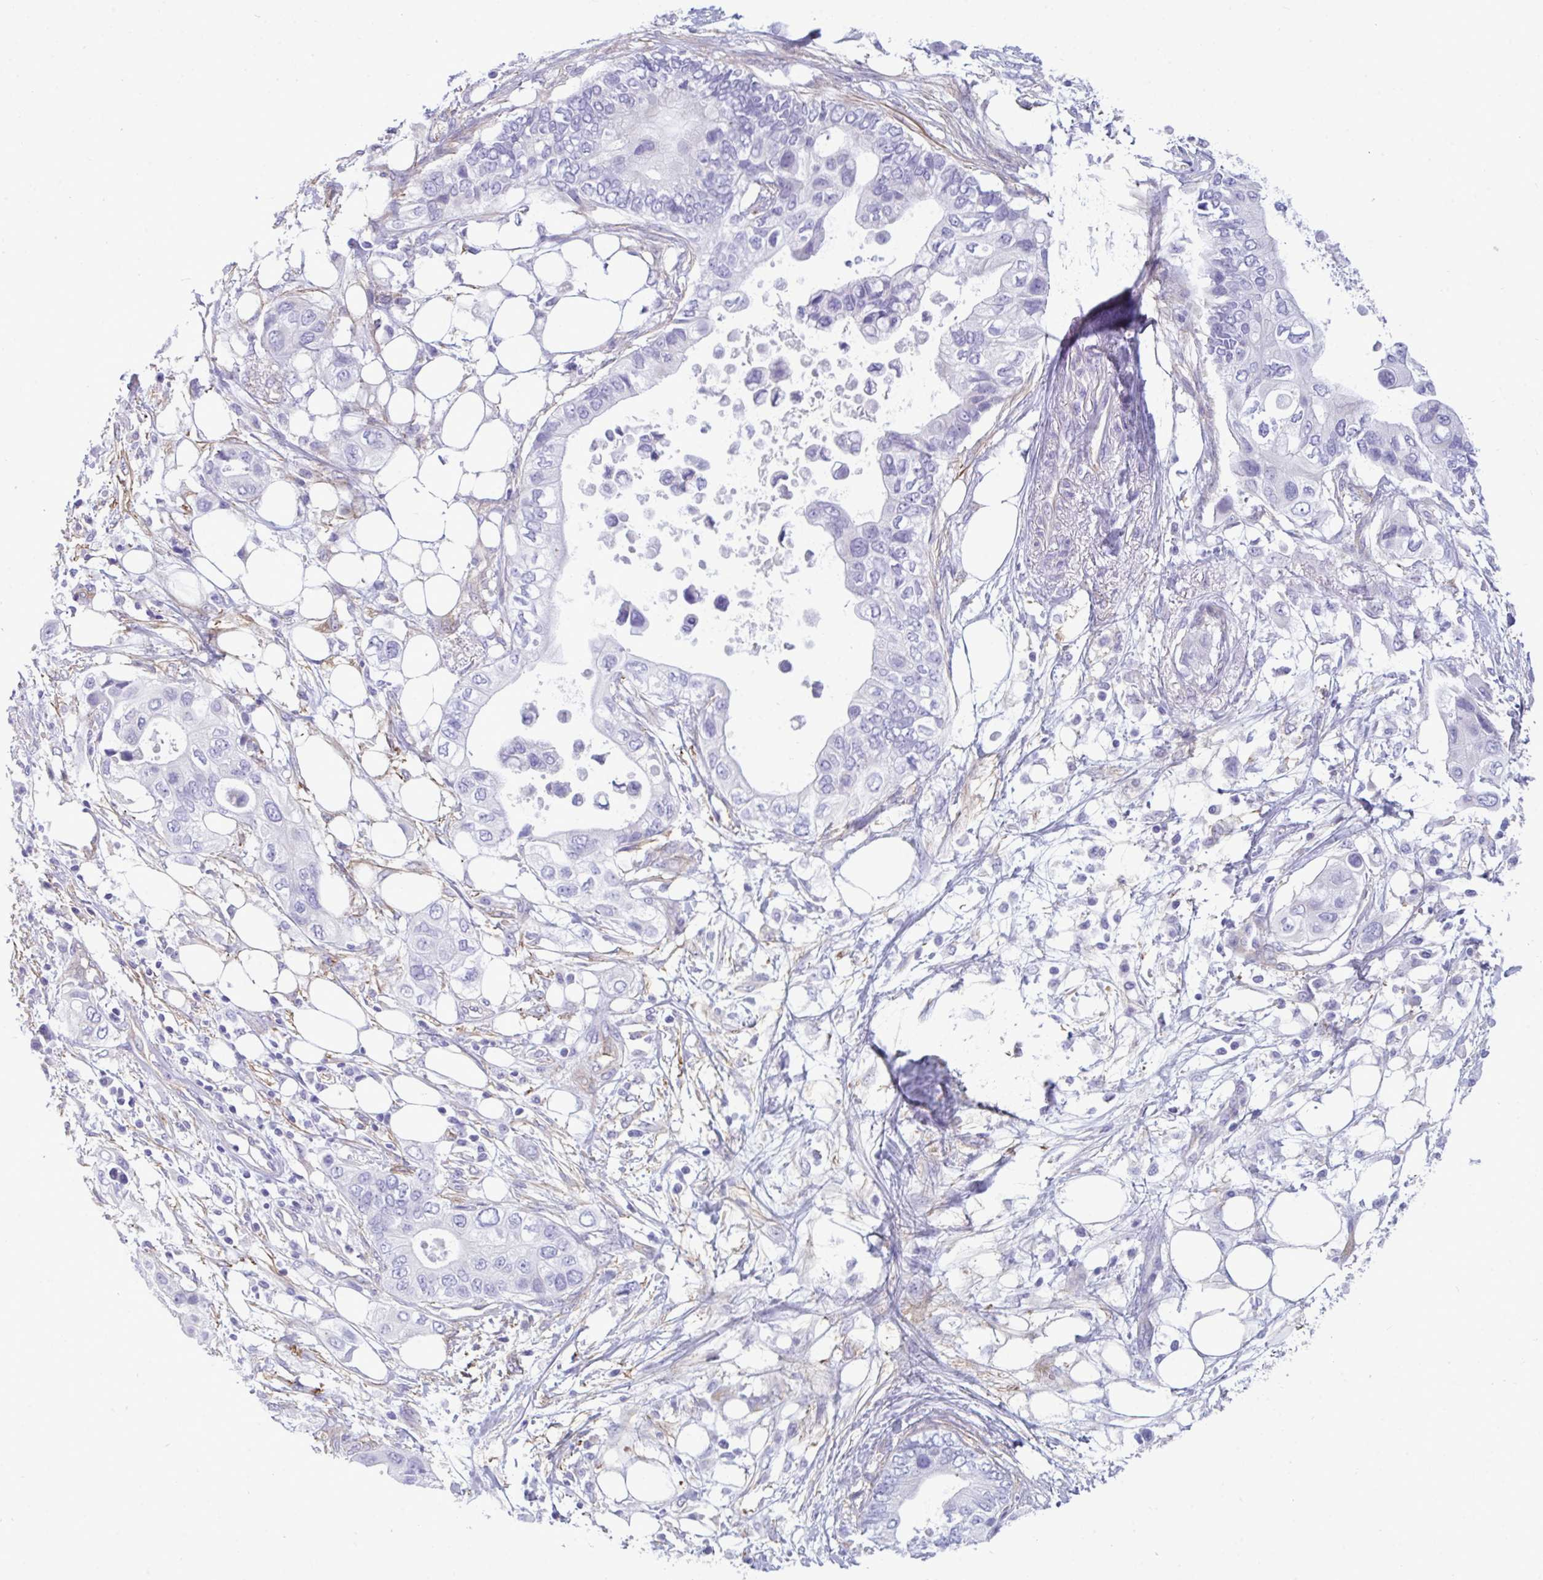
{"staining": {"intensity": "negative", "quantity": "none", "location": "none"}, "tissue": "pancreatic cancer", "cell_type": "Tumor cells", "image_type": "cancer", "snomed": [{"axis": "morphology", "description": "Adenocarcinoma, NOS"}, {"axis": "topography", "description": "Pancreas"}], "caption": "The immunohistochemistry (IHC) photomicrograph has no significant staining in tumor cells of pancreatic cancer (adenocarcinoma) tissue.", "gene": "MYH10", "patient": {"sex": "female", "age": 63}}